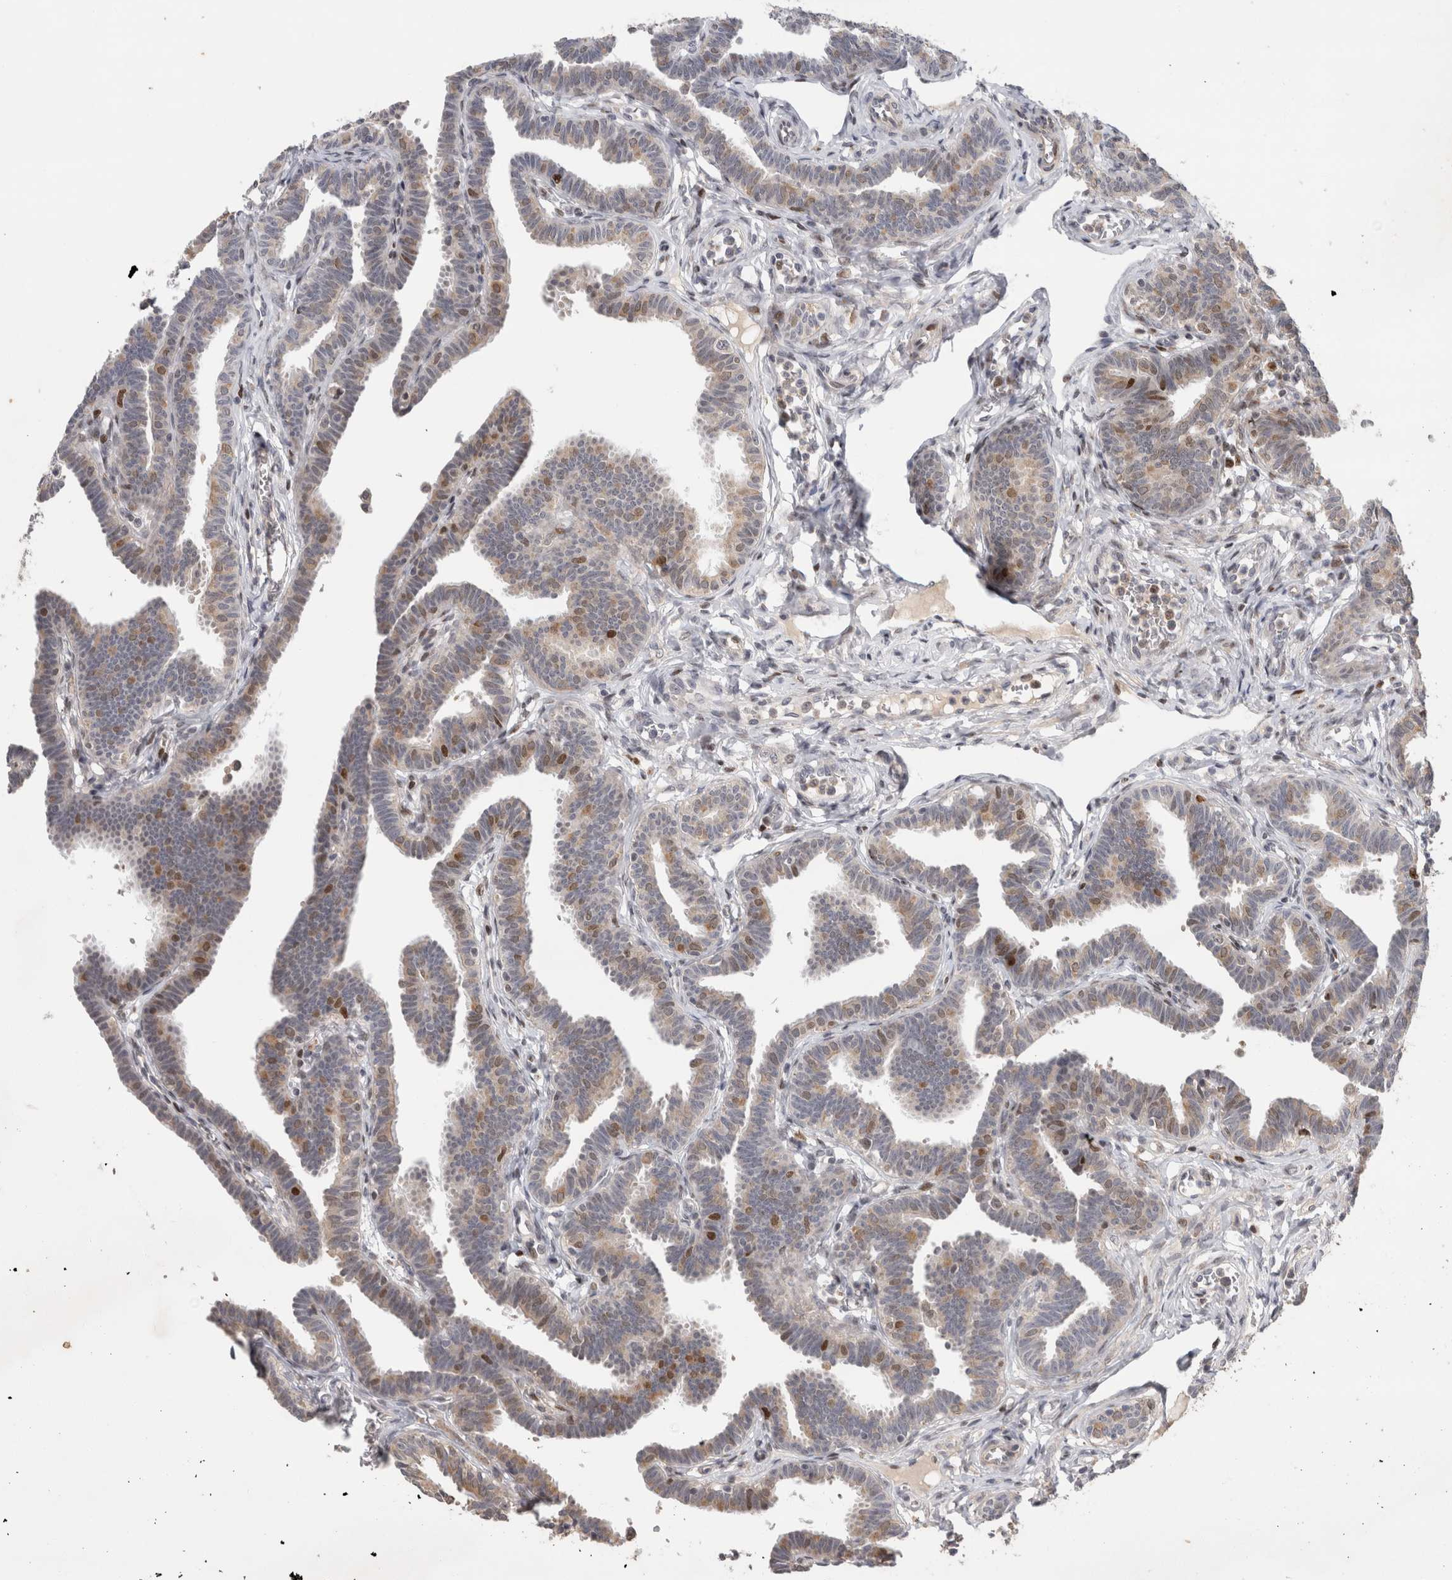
{"staining": {"intensity": "moderate", "quantity": "25%-75%", "location": "nuclear"}, "tissue": "fallopian tube", "cell_type": "Glandular cells", "image_type": "normal", "snomed": [{"axis": "morphology", "description": "Normal tissue, NOS"}, {"axis": "topography", "description": "Fallopian tube"}, {"axis": "topography", "description": "Ovary"}], "caption": "Immunohistochemistry (IHC) (DAB (3,3'-diaminobenzidine)) staining of benign human fallopian tube demonstrates moderate nuclear protein expression in approximately 25%-75% of glandular cells. Ihc stains the protein of interest in brown and the nuclei are stained blue.", "gene": "C8orf58", "patient": {"sex": "female", "age": 23}}